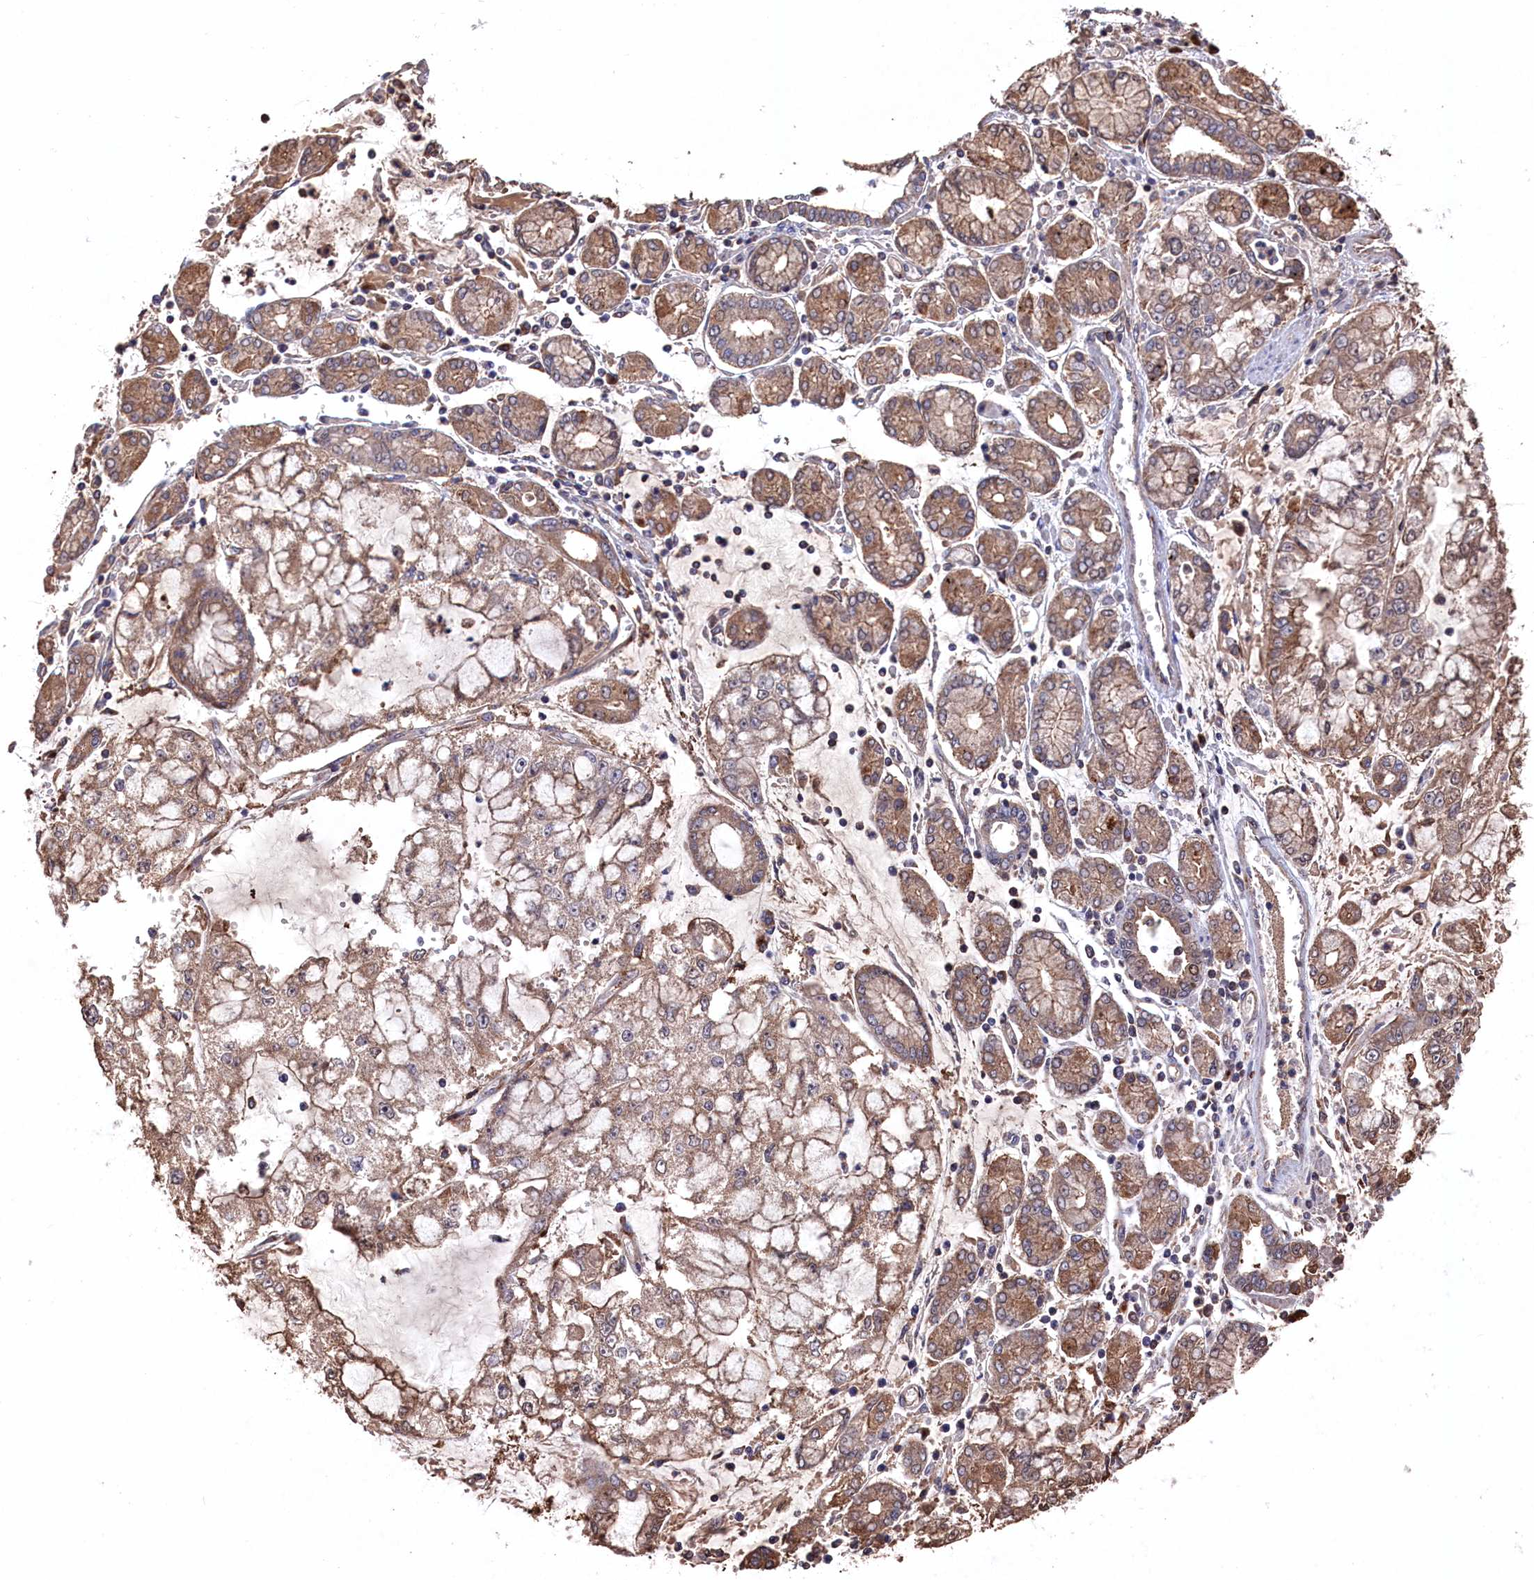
{"staining": {"intensity": "moderate", "quantity": ">75%", "location": "cytoplasmic/membranous"}, "tissue": "stomach cancer", "cell_type": "Tumor cells", "image_type": "cancer", "snomed": [{"axis": "morphology", "description": "Adenocarcinoma, NOS"}, {"axis": "topography", "description": "Stomach"}], "caption": "A high-resolution photomicrograph shows immunohistochemistry staining of stomach adenocarcinoma, which shows moderate cytoplasmic/membranous positivity in approximately >75% of tumor cells.", "gene": "NAA60", "patient": {"sex": "male", "age": 76}}